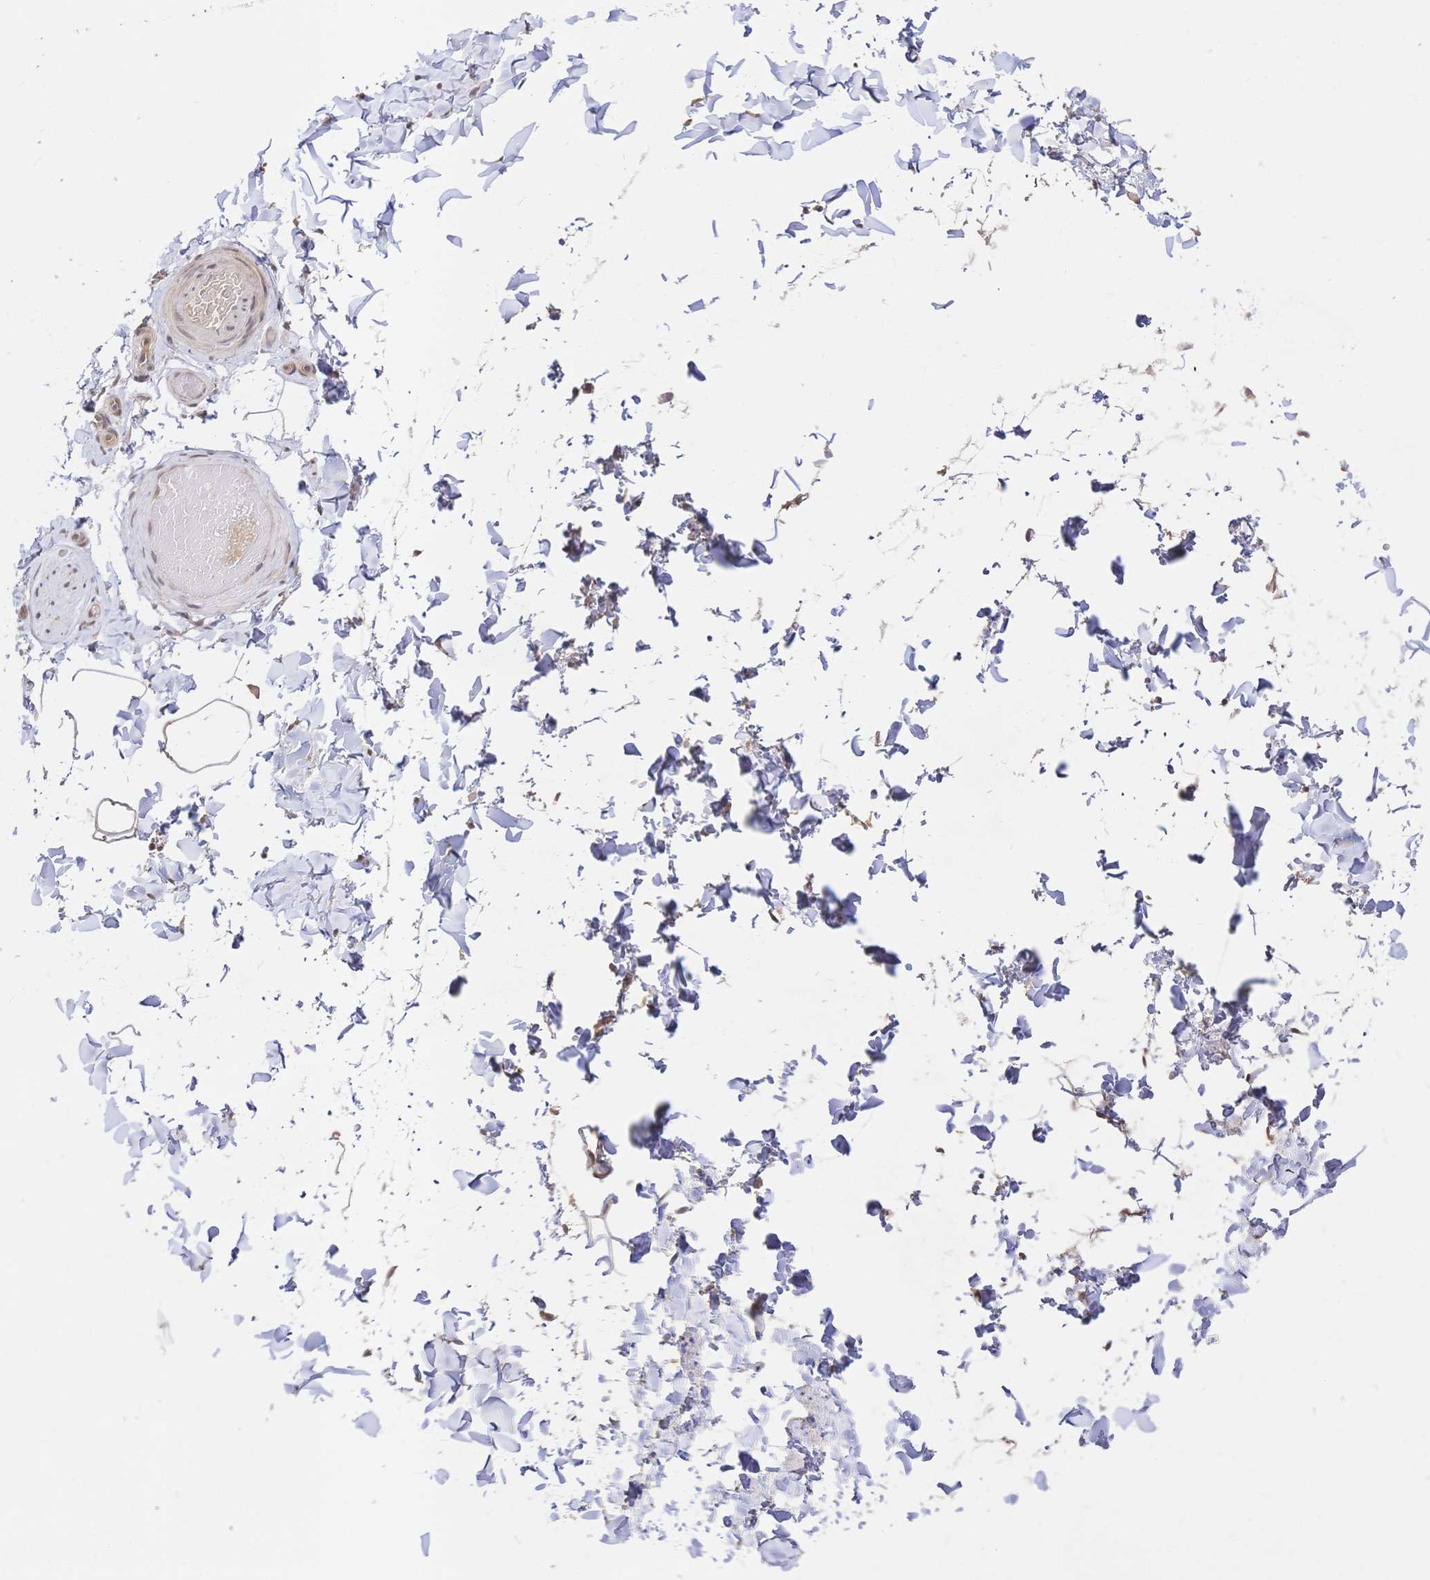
{"staining": {"intensity": "negative", "quantity": "none", "location": "none"}, "tissue": "soft tissue", "cell_type": "Fibroblasts", "image_type": "normal", "snomed": [{"axis": "morphology", "description": "Normal tissue, NOS"}, {"axis": "topography", "description": "Soft tissue"}, {"axis": "topography", "description": "Adipose tissue"}, {"axis": "topography", "description": "Vascular tissue"}, {"axis": "topography", "description": "Peripheral nerve tissue"}], "caption": "A high-resolution histopathology image shows immunohistochemistry (IHC) staining of normal soft tissue, which shows no significant staining in fibroblasts. (Stains: DAB immunohistochemistry with hematoxylin counter stain, Microscopy: brightfield microscopy at high magnification).", "gene": "LMO4", "patient": {"sex": "male", "age": 29}}